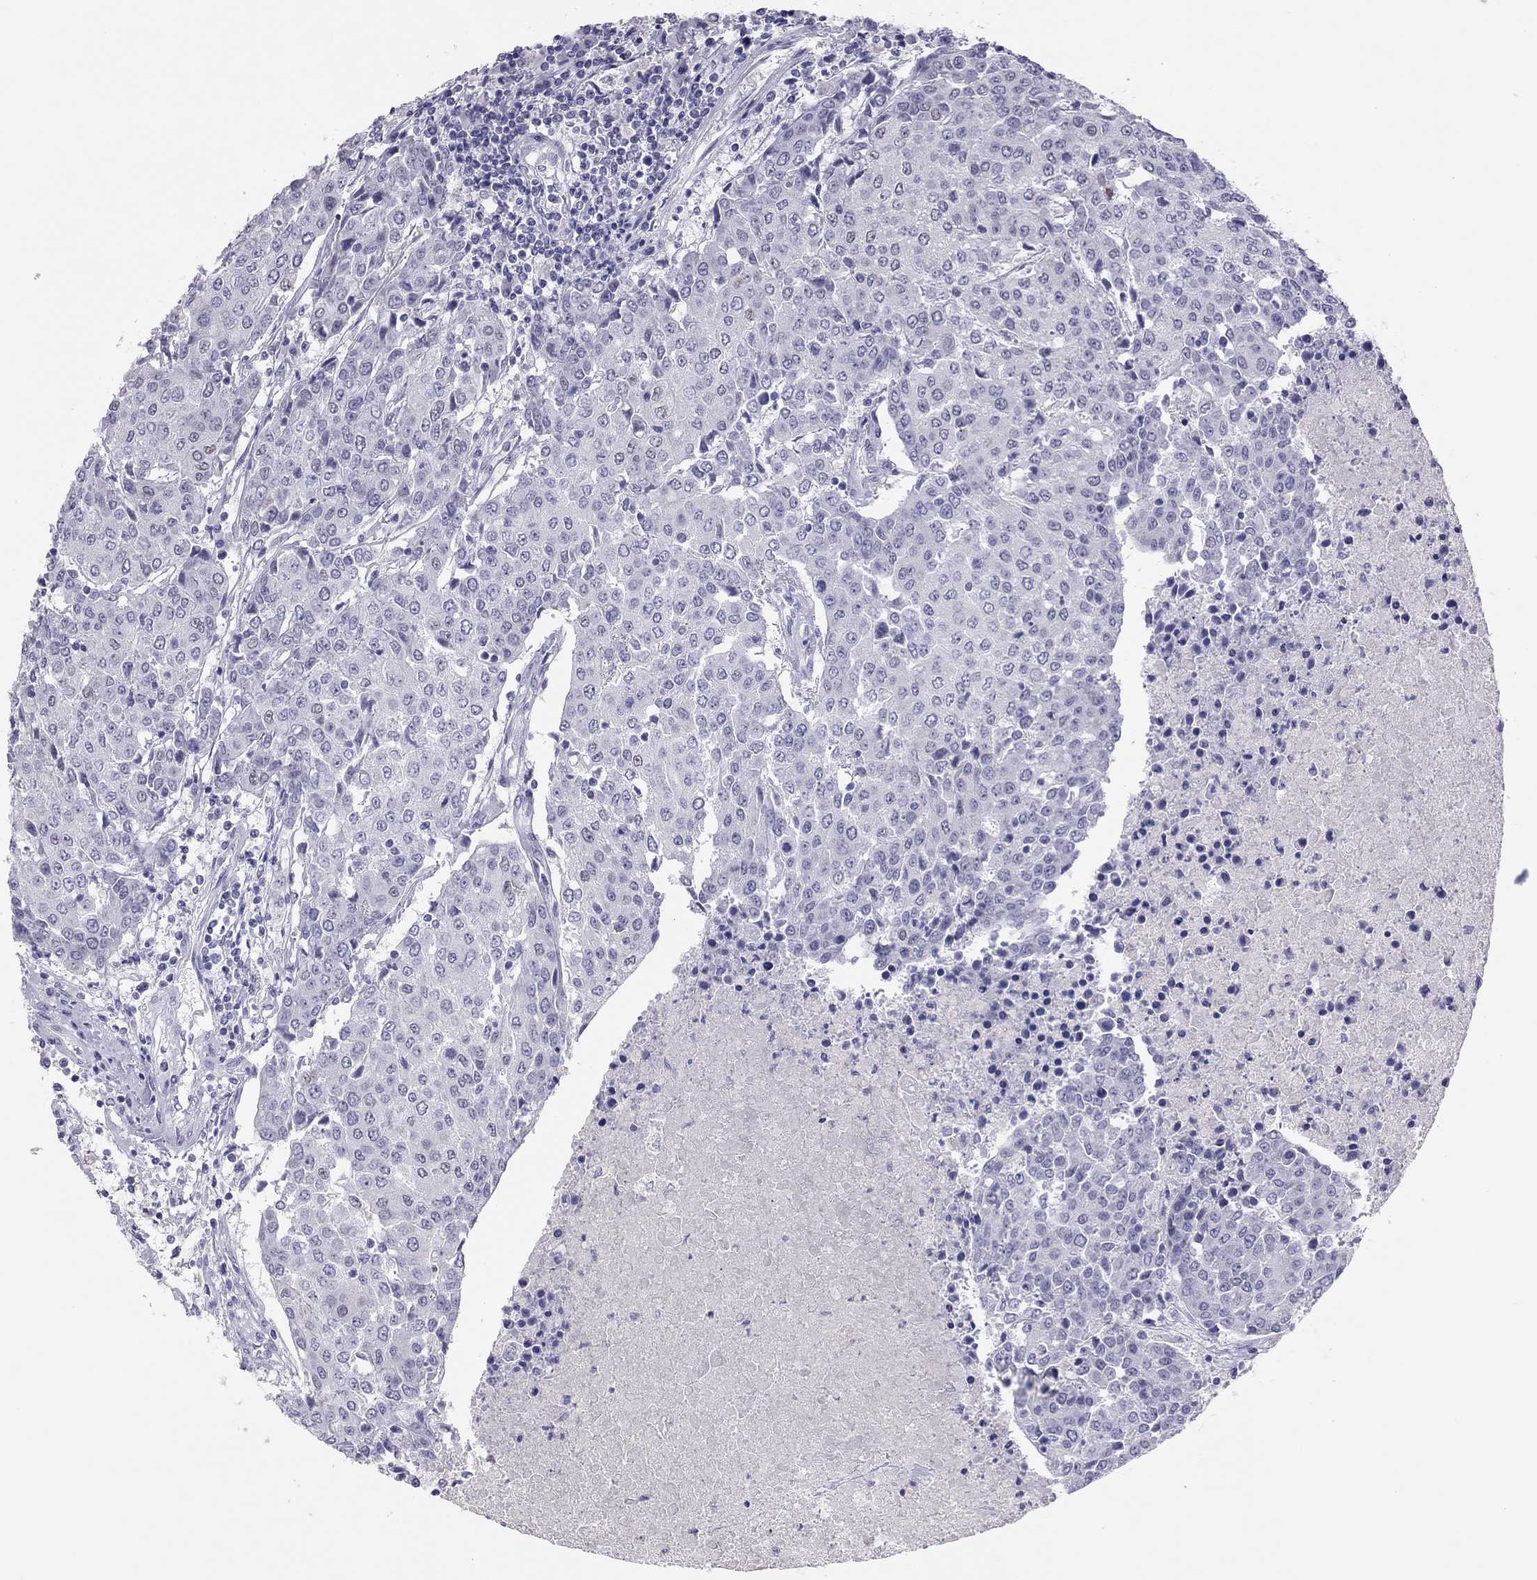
{"staining": {"intensity": "negative", "quantity": "none", "location": "none"}, "tissue": "urothelial cancer", "cell_type": "Tumor cells", "image_type": "cancer", "snomed": [{"axis": "morphology", "description": "Urothelial carcinoma, High grade"}, {"axis": "topography", "description": "Urinary bladder"}], "caption": "An immunohistochemistry image of high-grade urothelial carcinoma is shown. There is no staining in tumor cells of high-grade urothelial carcinoma.", "gene": "PHOX2A", "patient": {"sex": "female", "age": 85}}